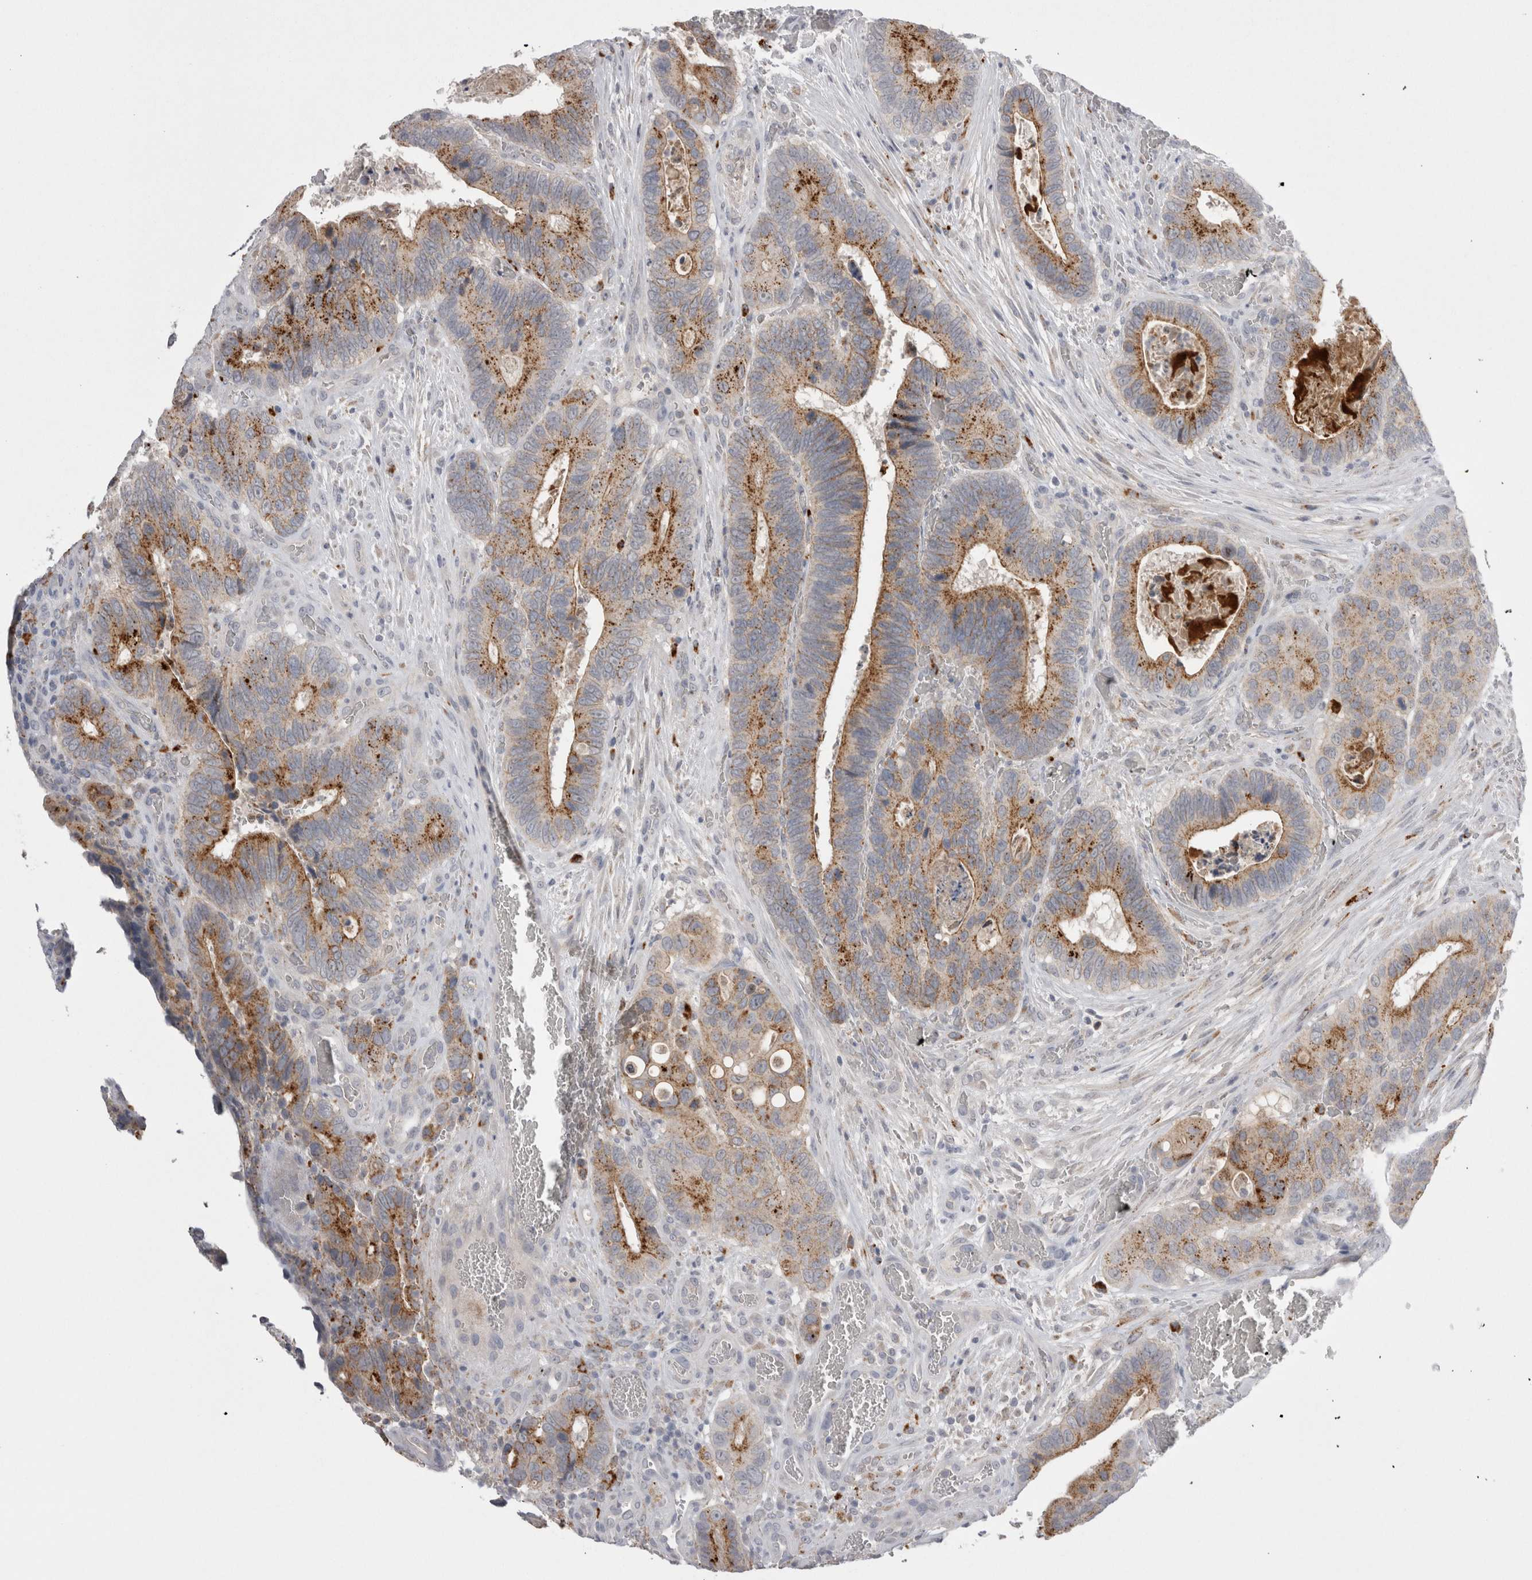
{"staining": {"intensity": "moderate", "quantity": "25%-75%", "location": "cytoplasmic/membranous"}, "tissue": "colorectal cancer", "cell_type": "Tumor cells", "image_type": "cancer", "snomed": [{"axis": "morphology", "description": "Adenocarcinoma, NOS"}, {"axis": "topography", "description": "Colon"}], "caption": "Protein analysis of colorectal adenocarcinoma tissue displays moderate cytoplasmic/membranous staining in about 25%-75% of tumor cells.", "gene": "EPDR1", "patient": {"sex": "male", "age": 72}}